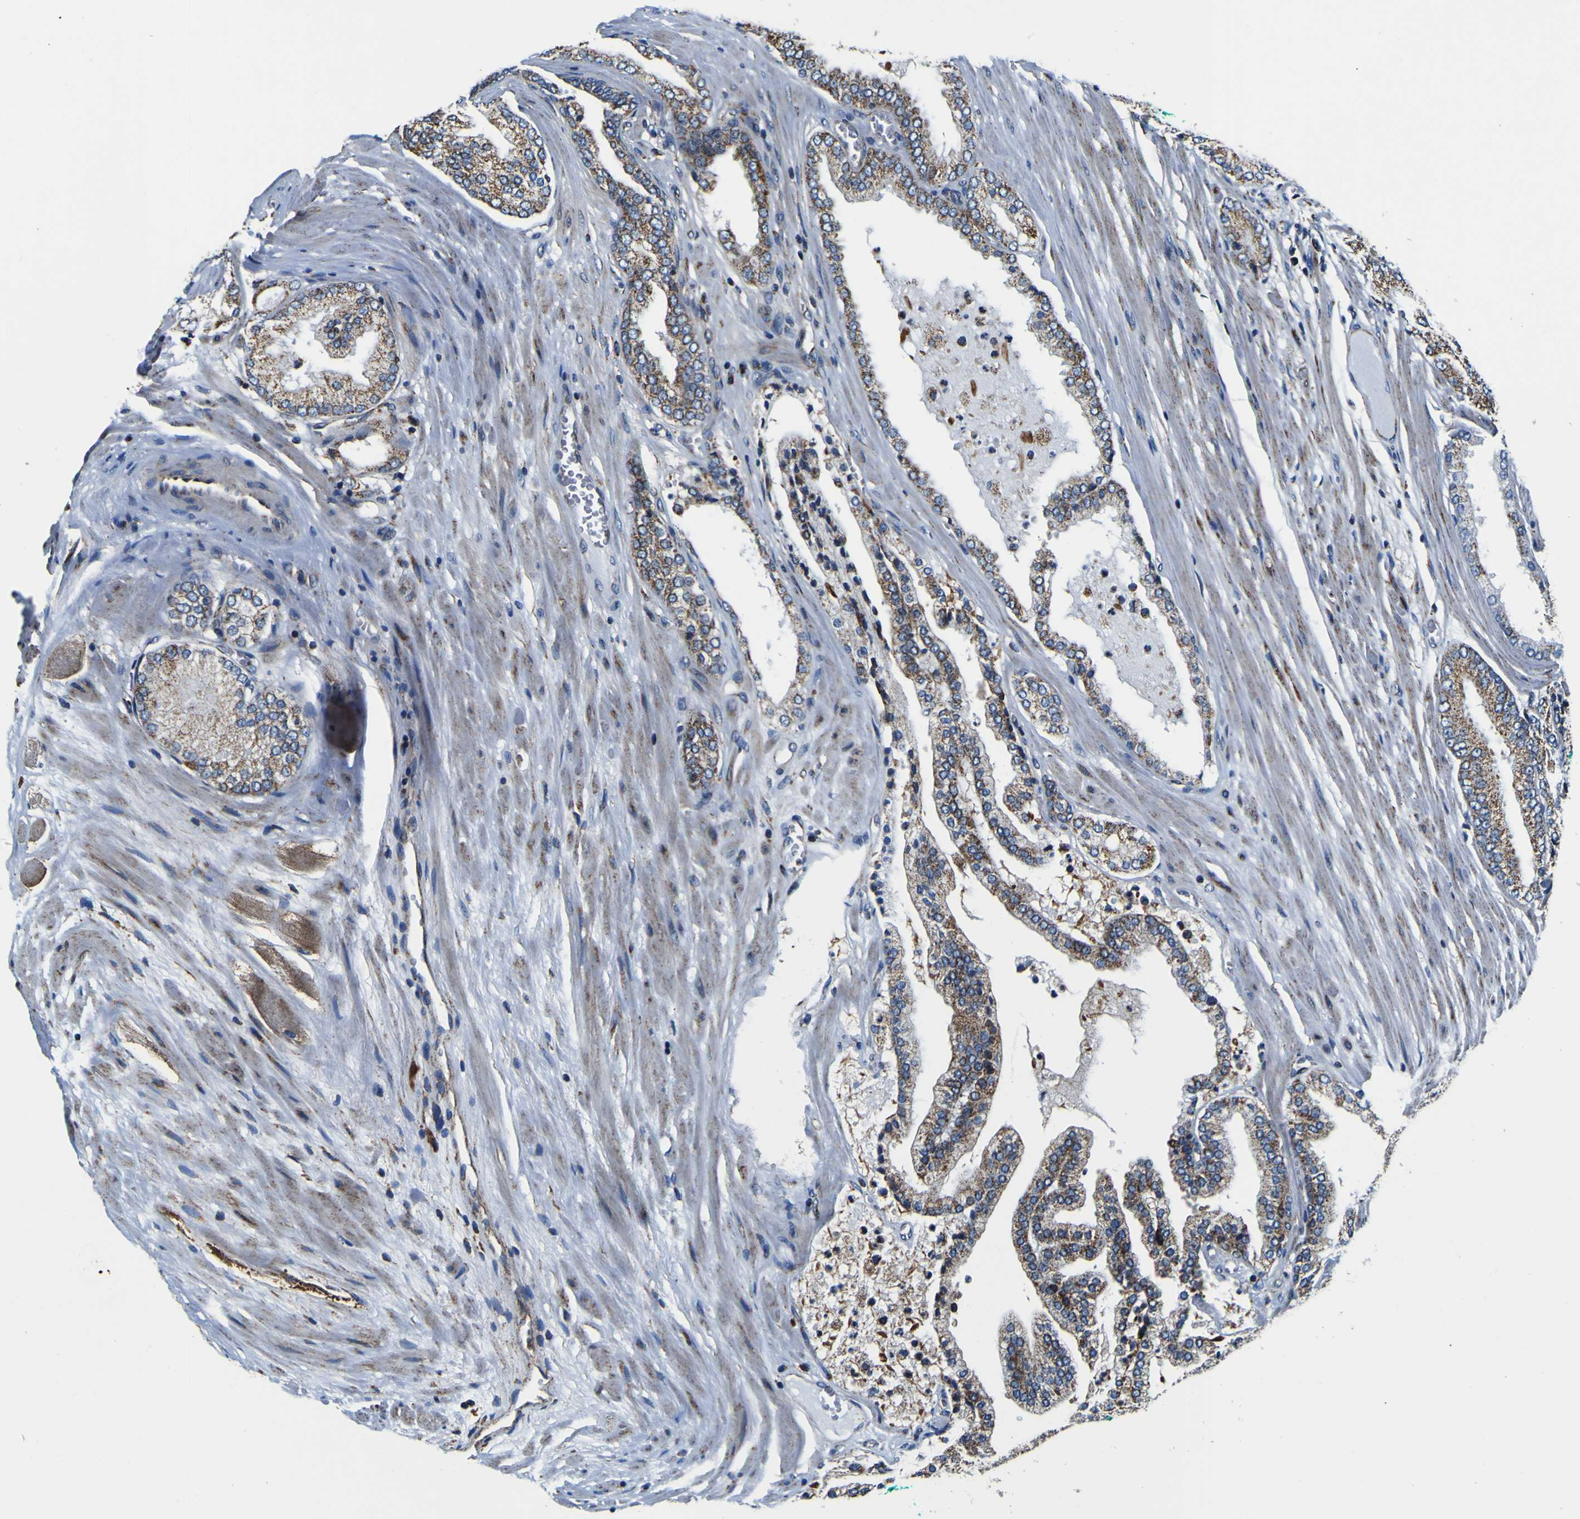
{"staining": {"intensity": "moderate", "quantity": "25%-75%", "location": "cytoplasmic/membranous"}, "tissue": "prostate cancer", "cell_type": "Tumor cells", "image_type": "cancer", "snomed": [{"axis": "morphology", "description": "Adenocarcinoma, High grade"}, {"axis": "topography", "description": "Prostate"}], "caption": "Immunohistochemical staining of prostate cancer displays moderate cytoplasmic/membranous protein expression in about 25%-75% of tumor cells. (IHC, brightfield microscopy, high magnification).", "gene": "PTRH2", "patient": {"sex": "male", "age": 59}}